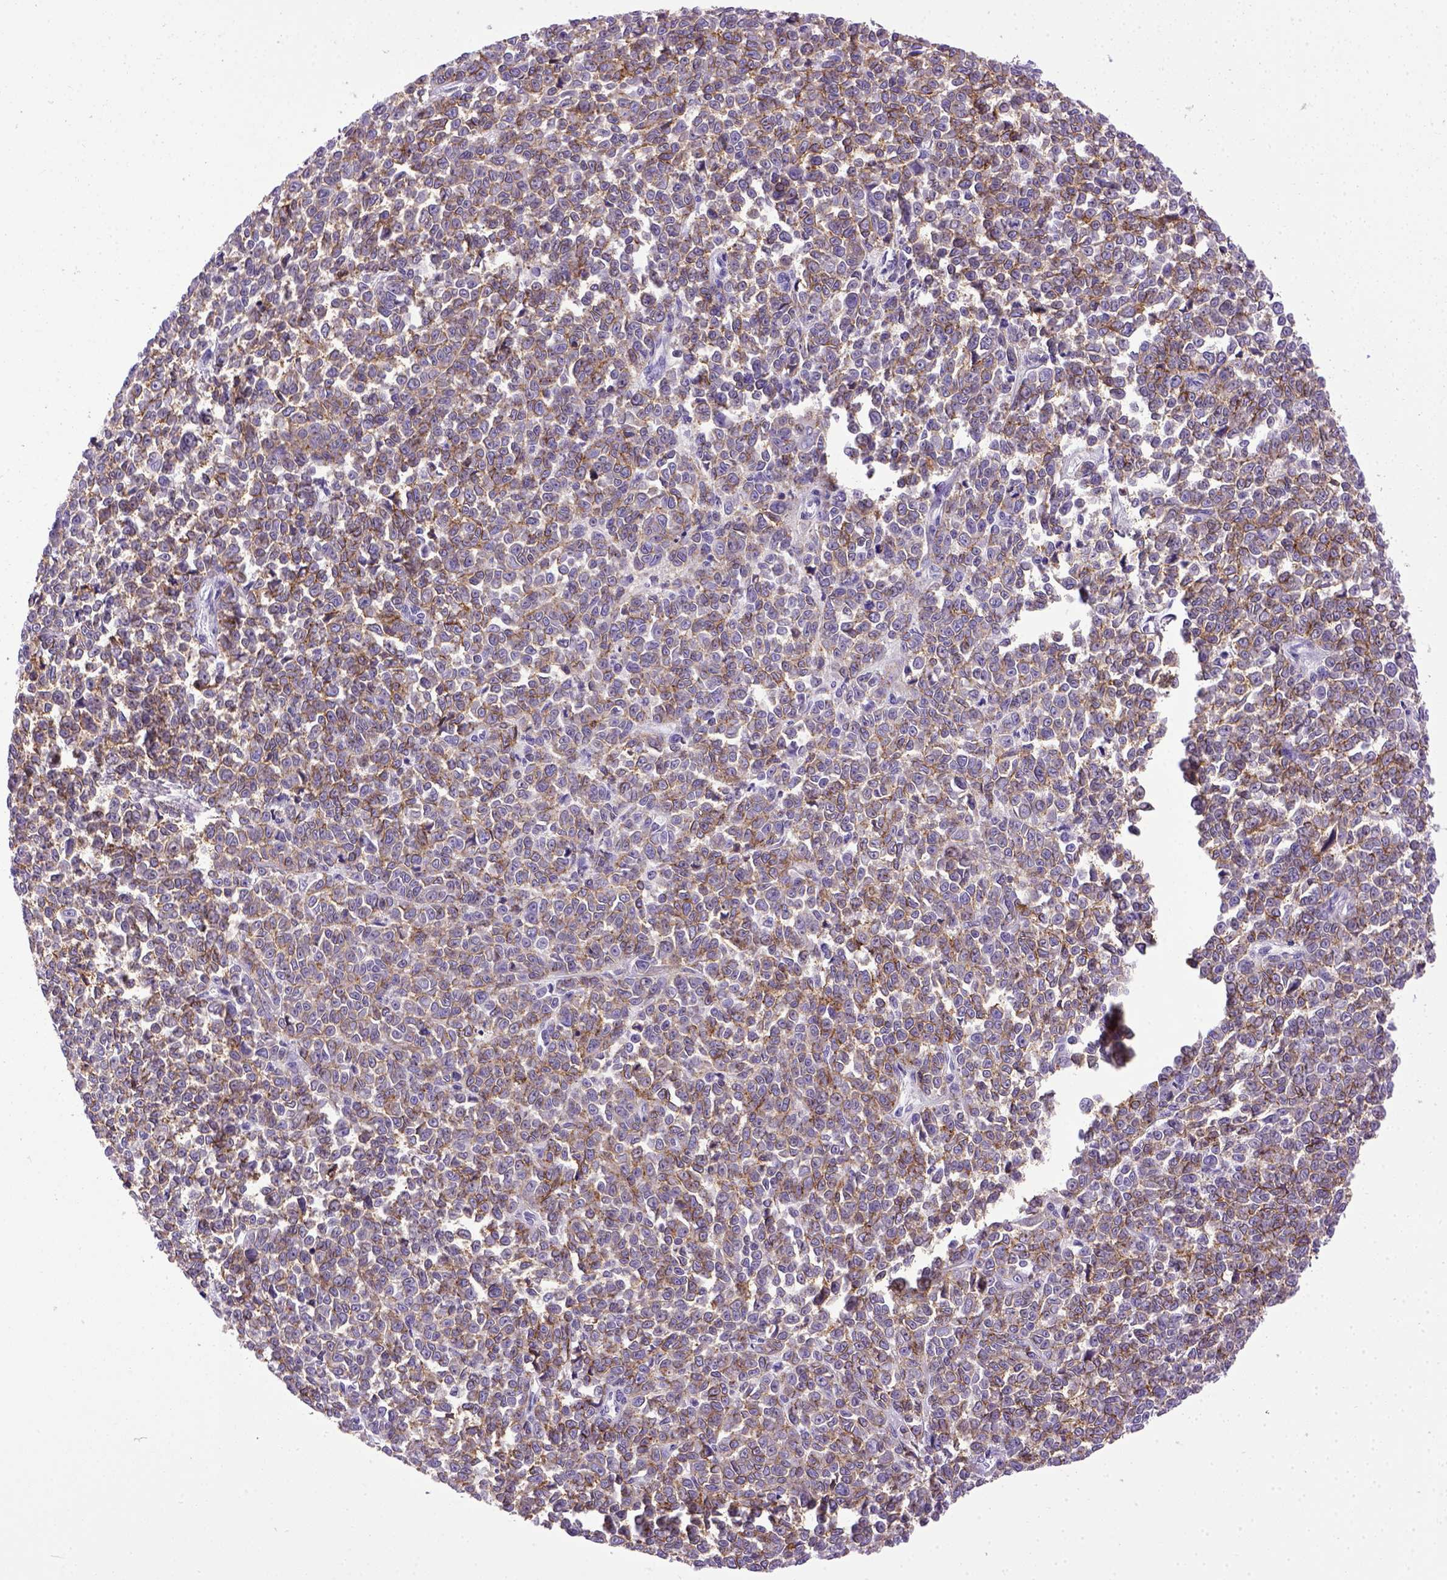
{"staining": {"intensity": "moderate", "quantity": "25%-75%", "location": "cytoplasmic/membranous"}, "tissue": "melanoma", "cell_type": "Tumor cells", "image_type": "cancer", "snomed": [{"axis": "morphology", "description": "Malignant melanoma, NOS"}, {"axis": "topography", "description": "Skin"}], "caption": "Protein analysis of melanoma tissue displays moderate cytoplasmic/membranous expression in approximately 25%-75% of tumor cells.", "gene": "CDH1", "patient": {"sex": "female", "age": 95}}